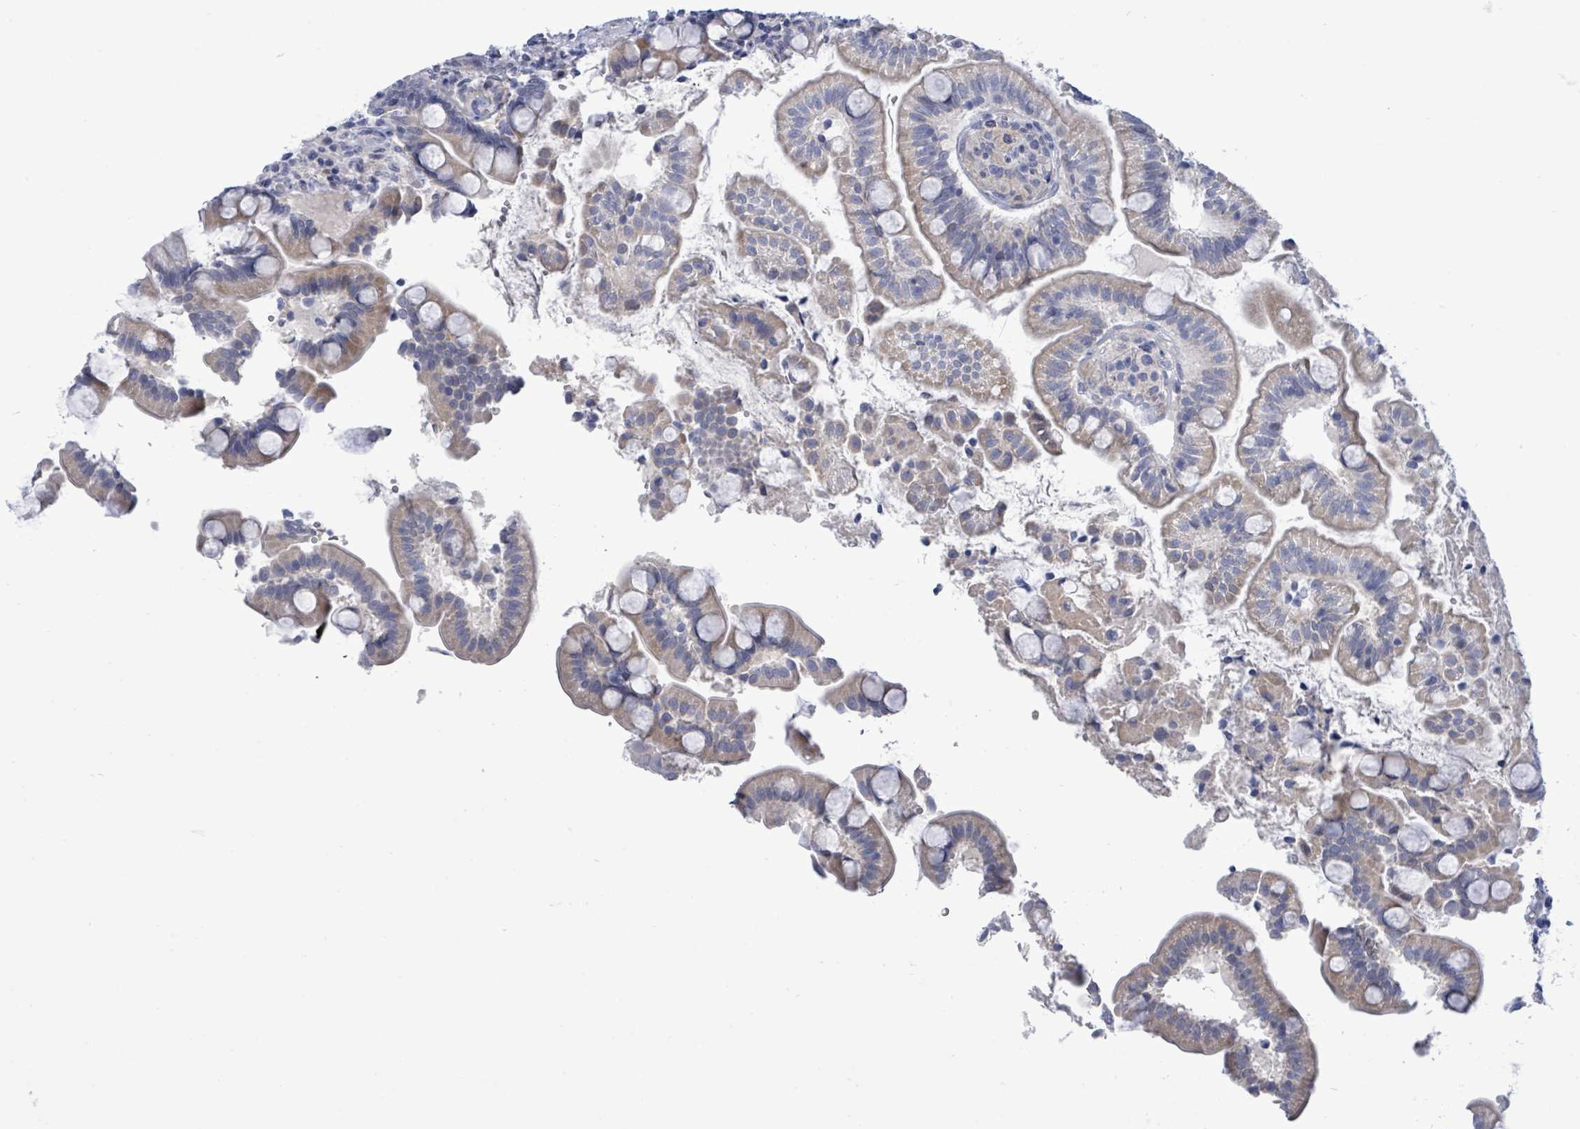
{"staining": {"intensity": "negative", "quantity": "none", "location": "none"}, "tissue": "small intestine", "cell_type": "Glandular cells", "image_type": "normal", "snomed": [{"axis": "morphology", "description": "Normal tissue, NOS"}, {"axis": "topography", "description": "Small intestine"}], "caption": "Protein analysis of benign small intestine shows no significant expression in glandular cells.", "gene": "CT45A10", "patient": {"sex": "female", "age": 64}}